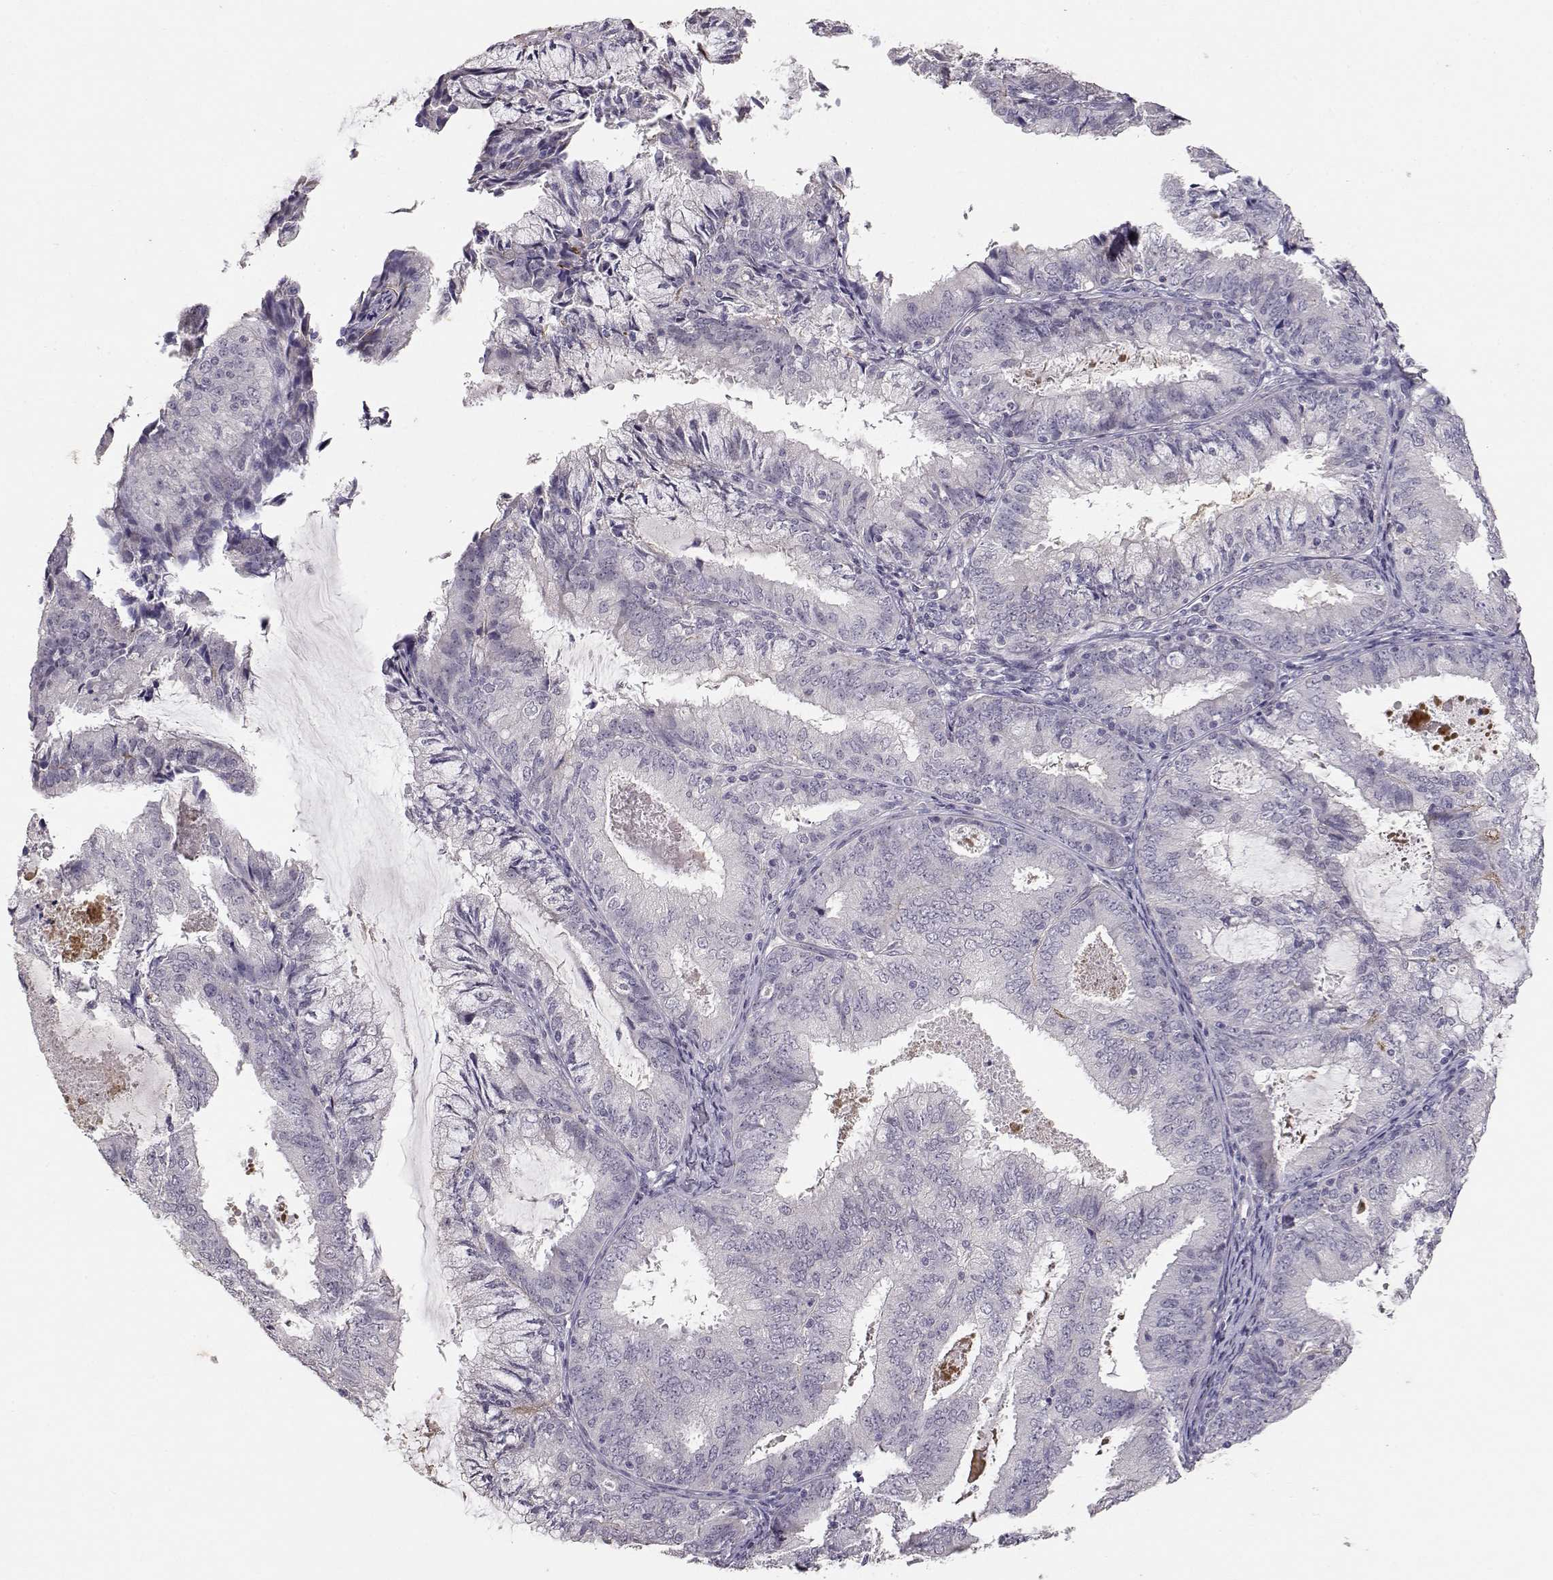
{"staining": {"intensity": "negative", "quantity": "none", "location": "none"}, "tissue": "endometrial cancer", "cell_type": "Tumor cells", "image_type": "cancer", "snomed": [{"axis": "morphology", "description": "Adenocarcinoma, NOS"}, {"axis": "topography", "description": "Endometrium"}], "caption": "This image is of endometrial cancer (adenocarcinoma) stained with immunohistochemistry to label a protein in brown with the nuclei are counter-stained blue. There is no positivity in tumor cells.", "gene": "LAMA5", "patient": {"sex": "female", "age": 57}}